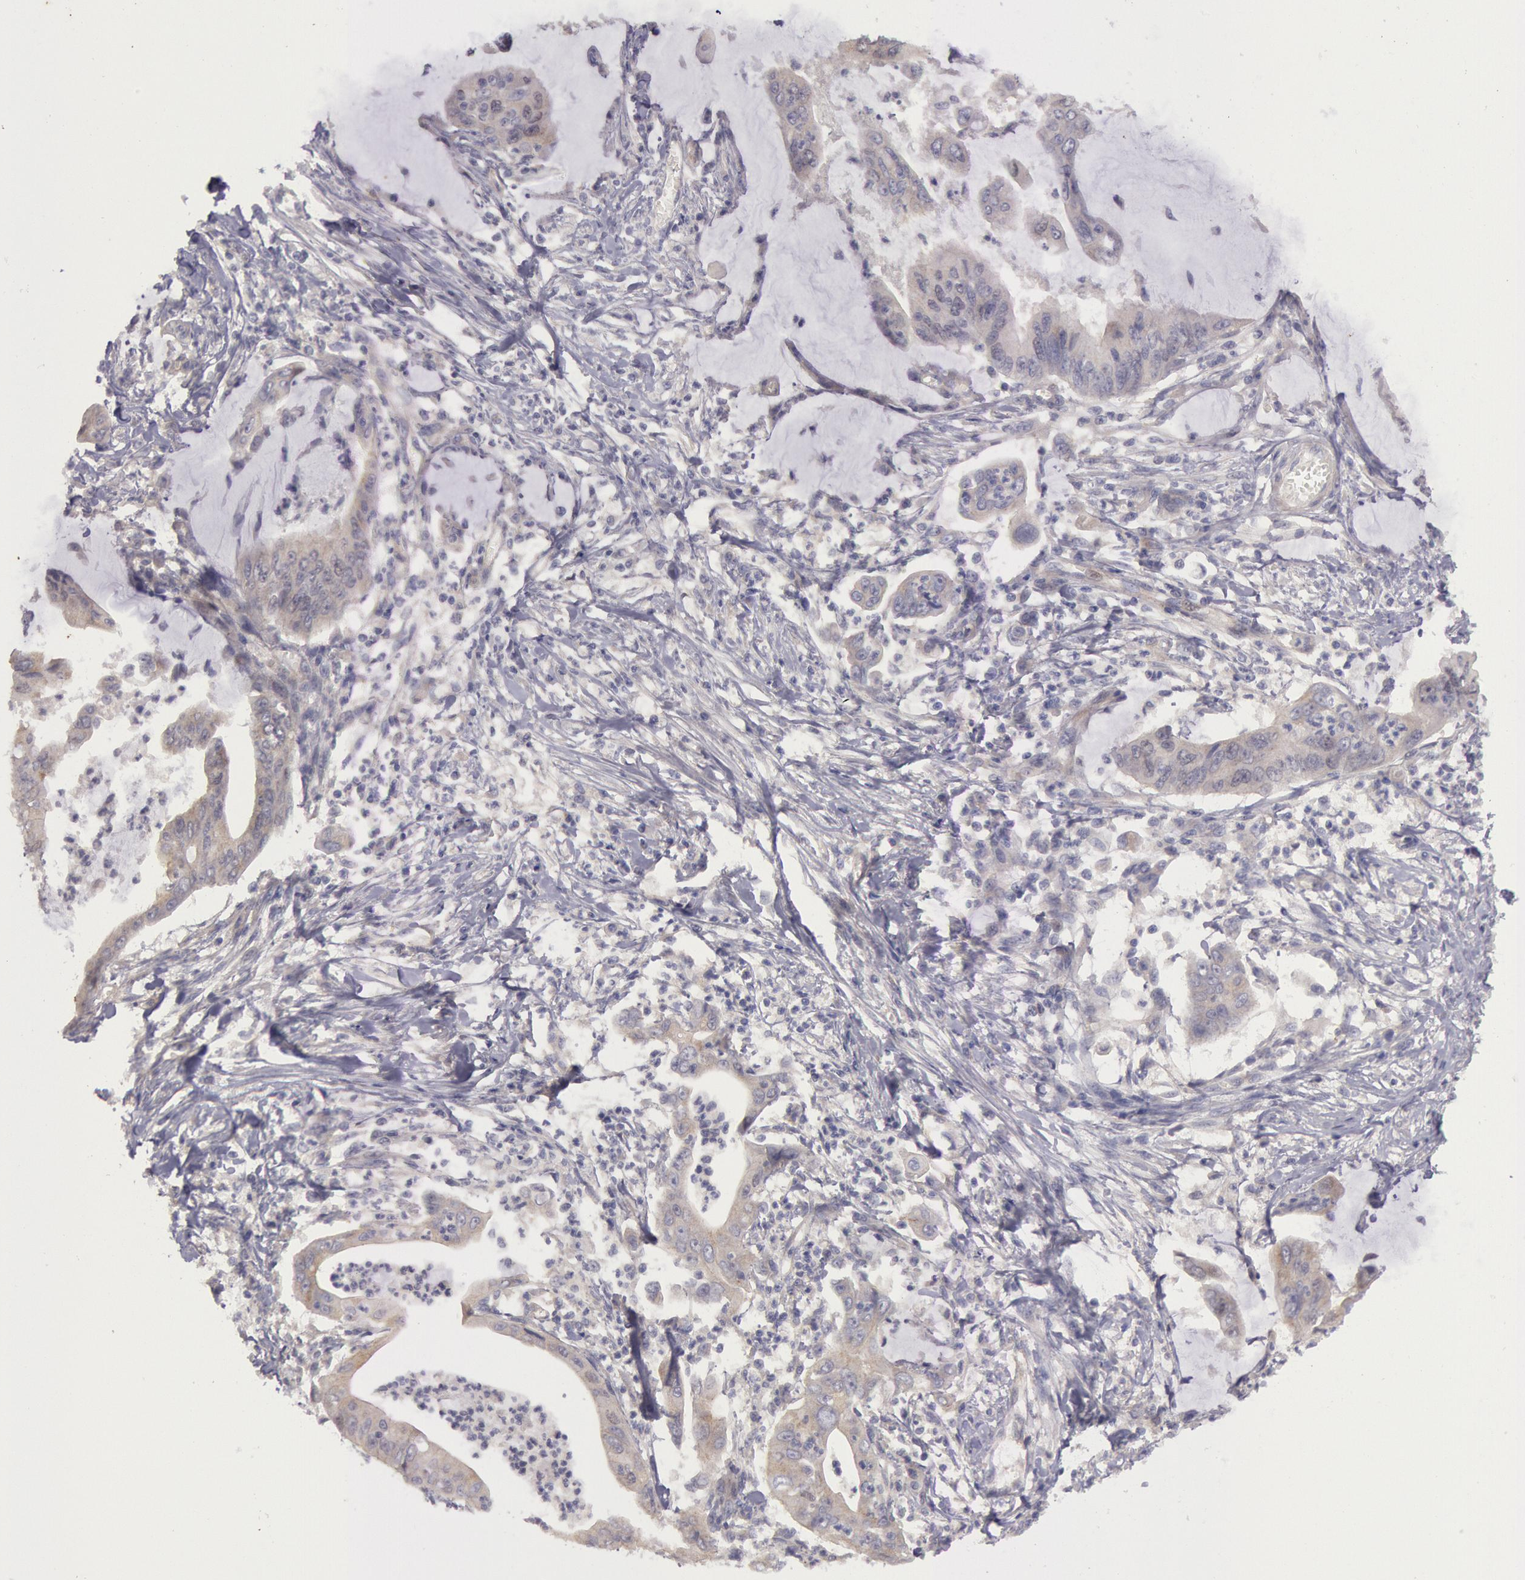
{"staining": {"intensity": "negative", "quantity": "none", "location": "none"}, "tissue": "stomach cancer", "cell_type": "Tumor cells", "image_type": "cancer", "snomed": [{"axis": "morphology", "description": "Adenocarcinoma, NOS"}, {"axis": "topography", "description": "Stomach, upper"}], "caption": "Tumor cells are negative for brown protein staining in adenocarcinoma (stomach). (DAB (3,3'-diaminobenzidine) immunohistochemistry (IHC) visualized using brightfield microscopy, high magnification).", "gene": "AMOTL1", "patient": {"sex": "male", "age": 80}}